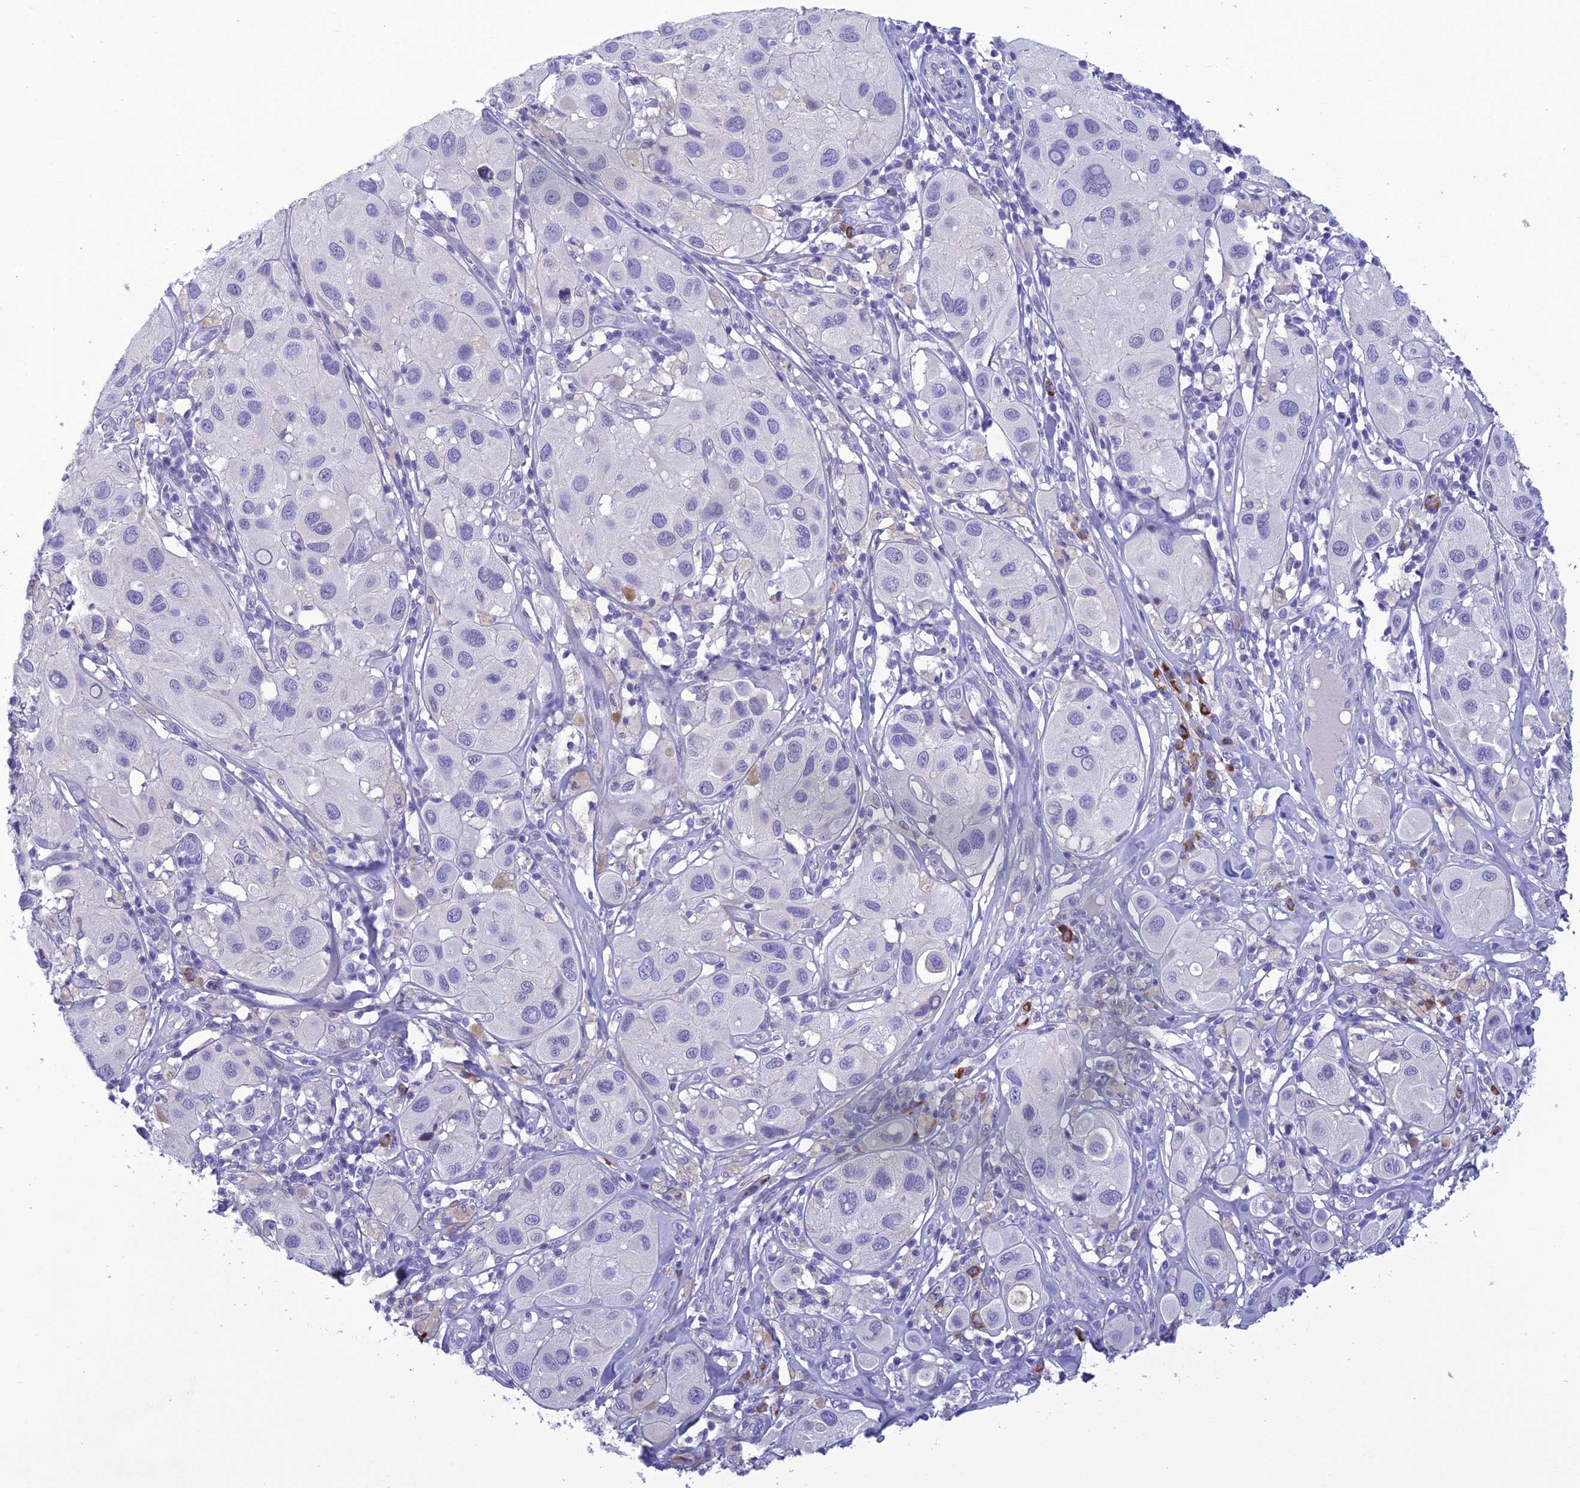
{"staining": {"intensity": "negative", "quantity": "none", "location": "none"}, "tissue": "melanoma", "cell_type": "Tumor cells", "image_type": "cancer", "snomed": [{"axis": "morphology", "description": "Malignant melanoma, Metastatic site"}, {"axis": "topography", "description": "Skin"}], "caption": "Protein analysis of malignant melanoma (metastatic site) exhibits no significant expression in tumor cells.", "gene": "CRB2", "patient": {"sex": "male", "age": 41}}